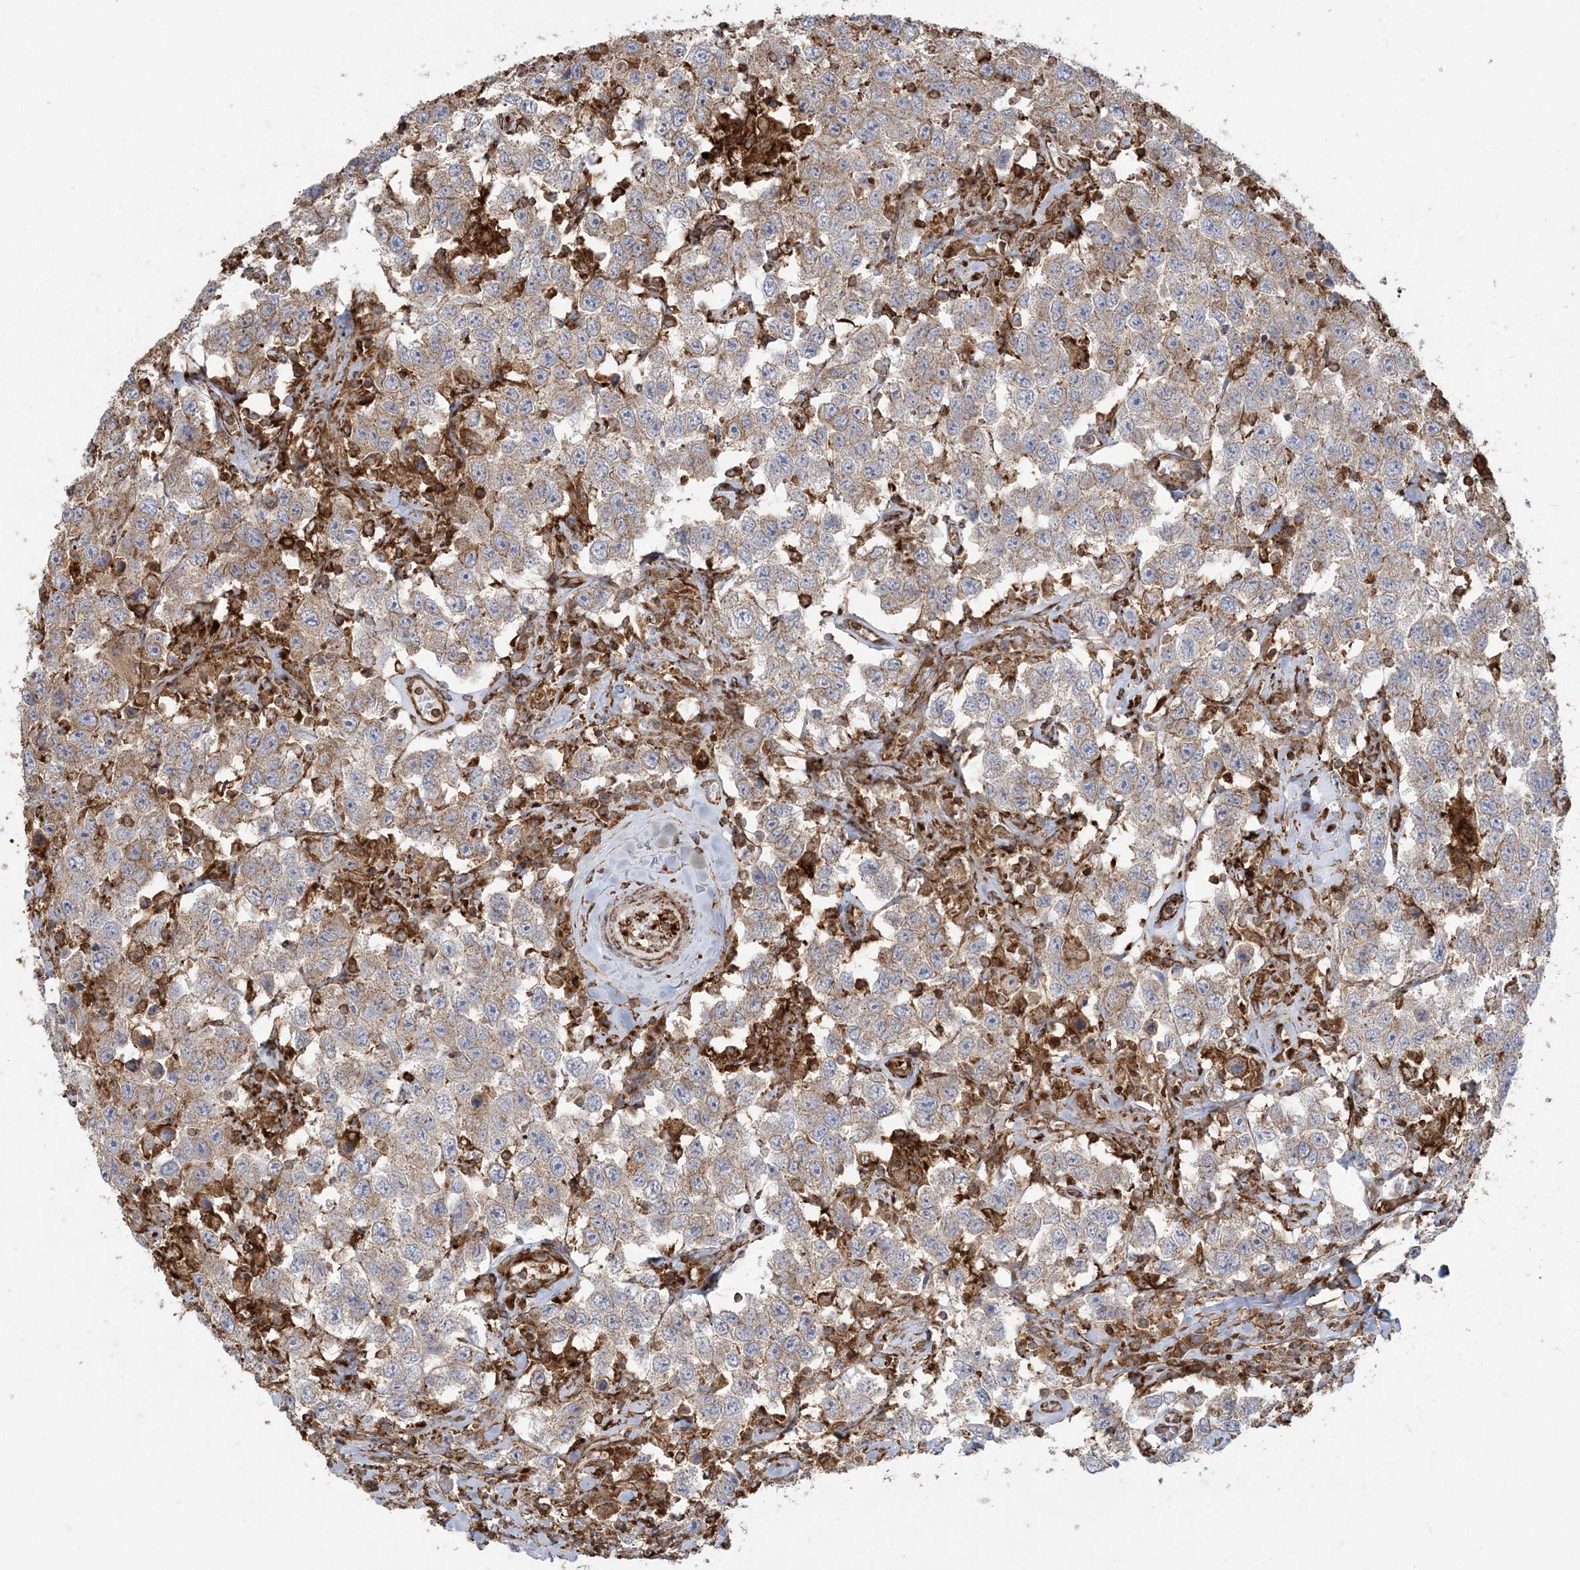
{"staining": {"intensity": "weak", "quantity": ">75%", "location": "cytoplasmic/membranous"}, "tissue": "testis cancer", "cell_type": "Tumor cells", "image_type": "cancer", "snomed": [{"axis": "morphology", "description": "Seminoma, NOS"}, {"axis": "topography", "description": "Testis"}], "caption": "Immunohistochemistry image of testis cancer stained for a protein (brown), which displays low levels of weak cytoplasmic/membranous expression in approximately >75% of tumor cells.", "gene": "DERL3", "patient": {"sex": "male", "age": 41}}